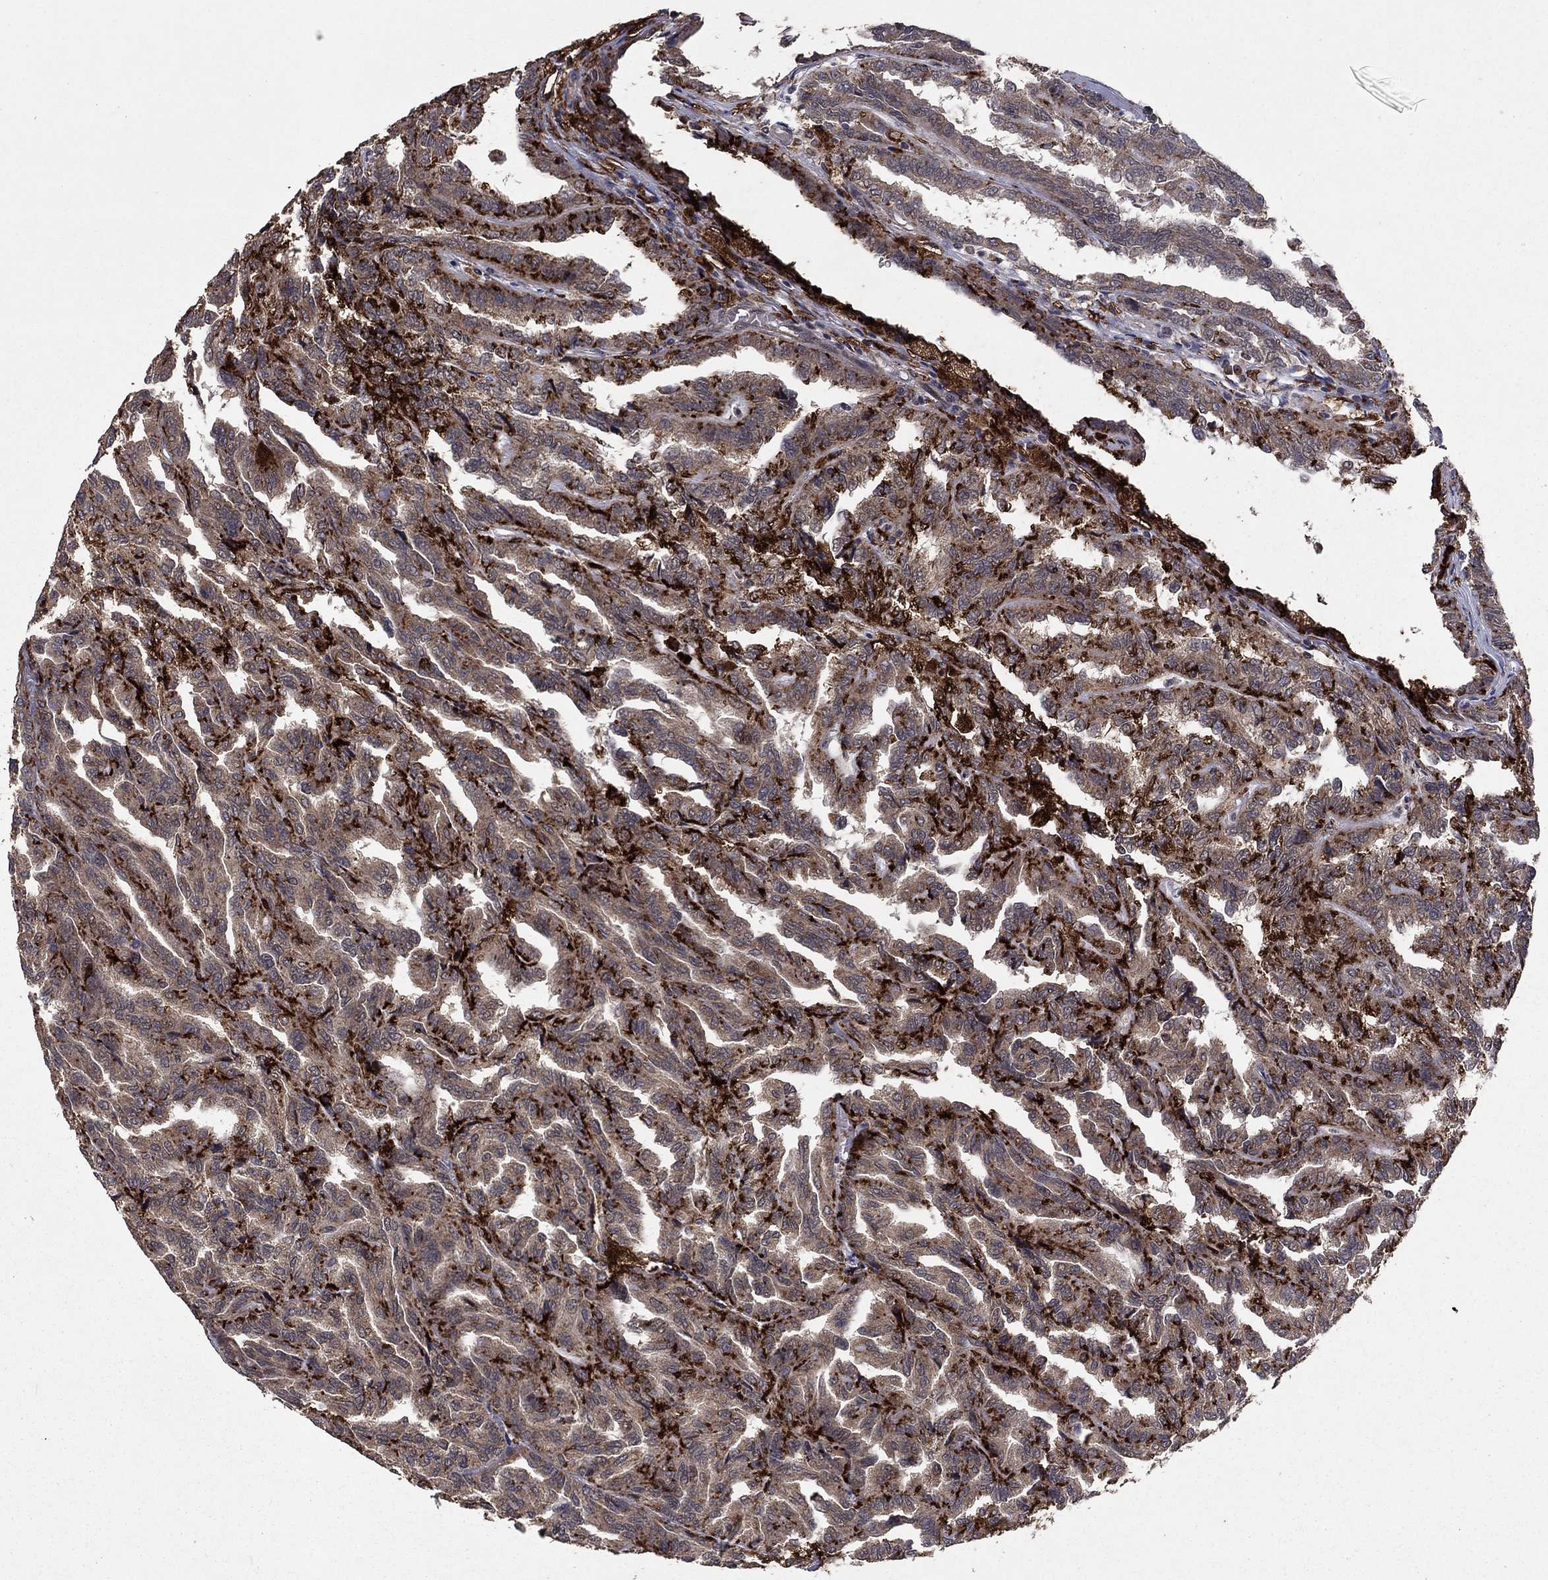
{"staining": {"intensity": "strong", "quantity": "<25%", "location": "cytoplasmic/membranous"}, "tissue": "renal cancer", "cell_type": "Tumor cells", "image_type": "cancer", "snomed": [{"axis": "morphology", "description": "Adenocarcinoma, NOS"}, {"axis": "topography", "description": "Kidney"}], "caption": "The histopathology image reveals immunohistochemical staining of renal cancer (adenocarcinoma). There is strong cytoplasmic/membranous staining is seen in approximately <25% of tumor cells.", "gene": "DHRS1", "patient": {"sex": "male", "age": 79}}